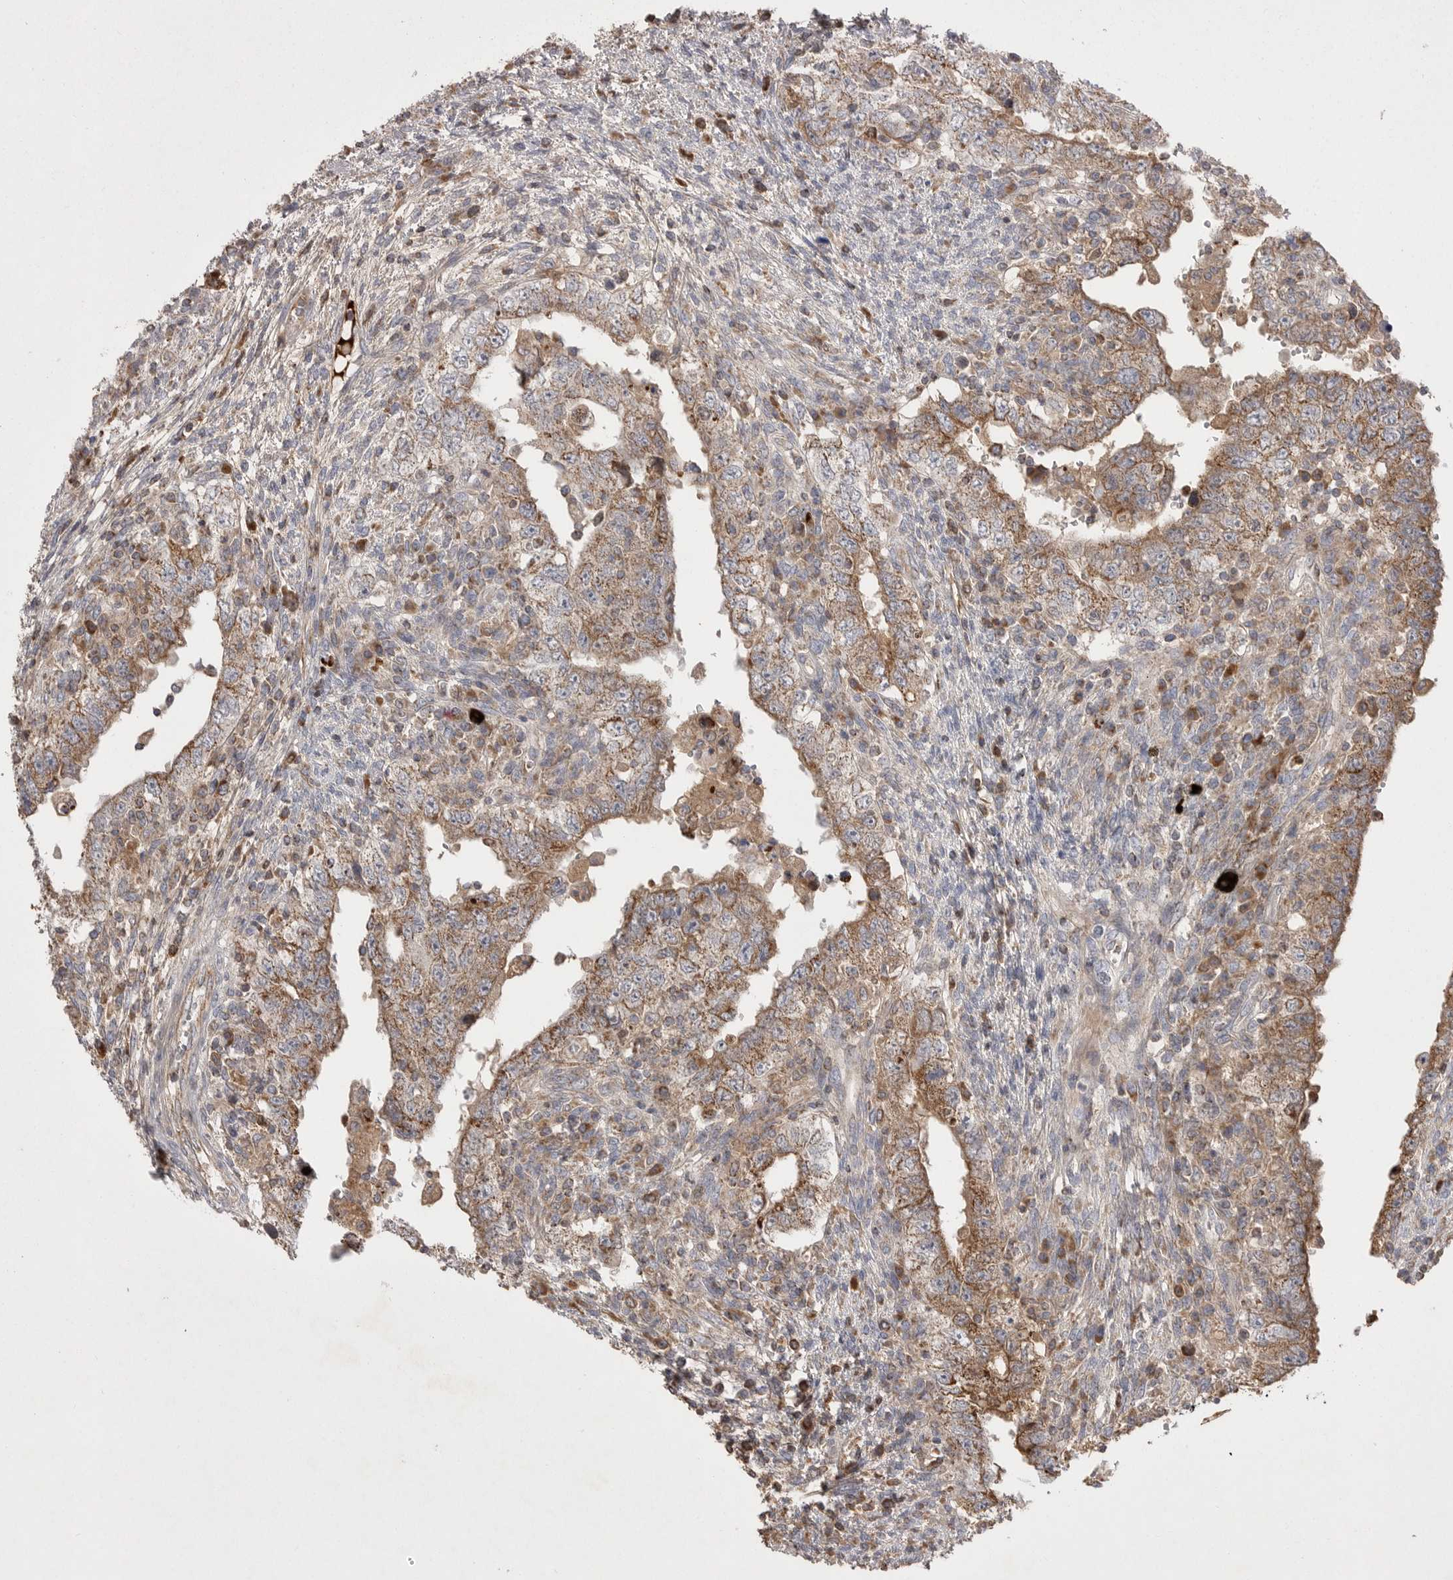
{"staining": {"intensity": "moderate", "quantity": ">75%", "location": "cytoplasmic/membranous"}, "tissue": "testis cancer", "cell_type": "Tumor cells", "image_type": "cancer", "snomed": [{"axis": "morphology", "description": "Carcinoma, Embryonal, NOS"}, {"axis": "topography", "description": "Testis"}], "caption": "This photomicrograph shows immunohistochemistry staining of human testis cancer, with medium moderate cytoplasmic/membranous positivity in approximately >75% of tumor cells.", "gene": "KYAT3", "patient": {"sex": "male", "age": 26}}